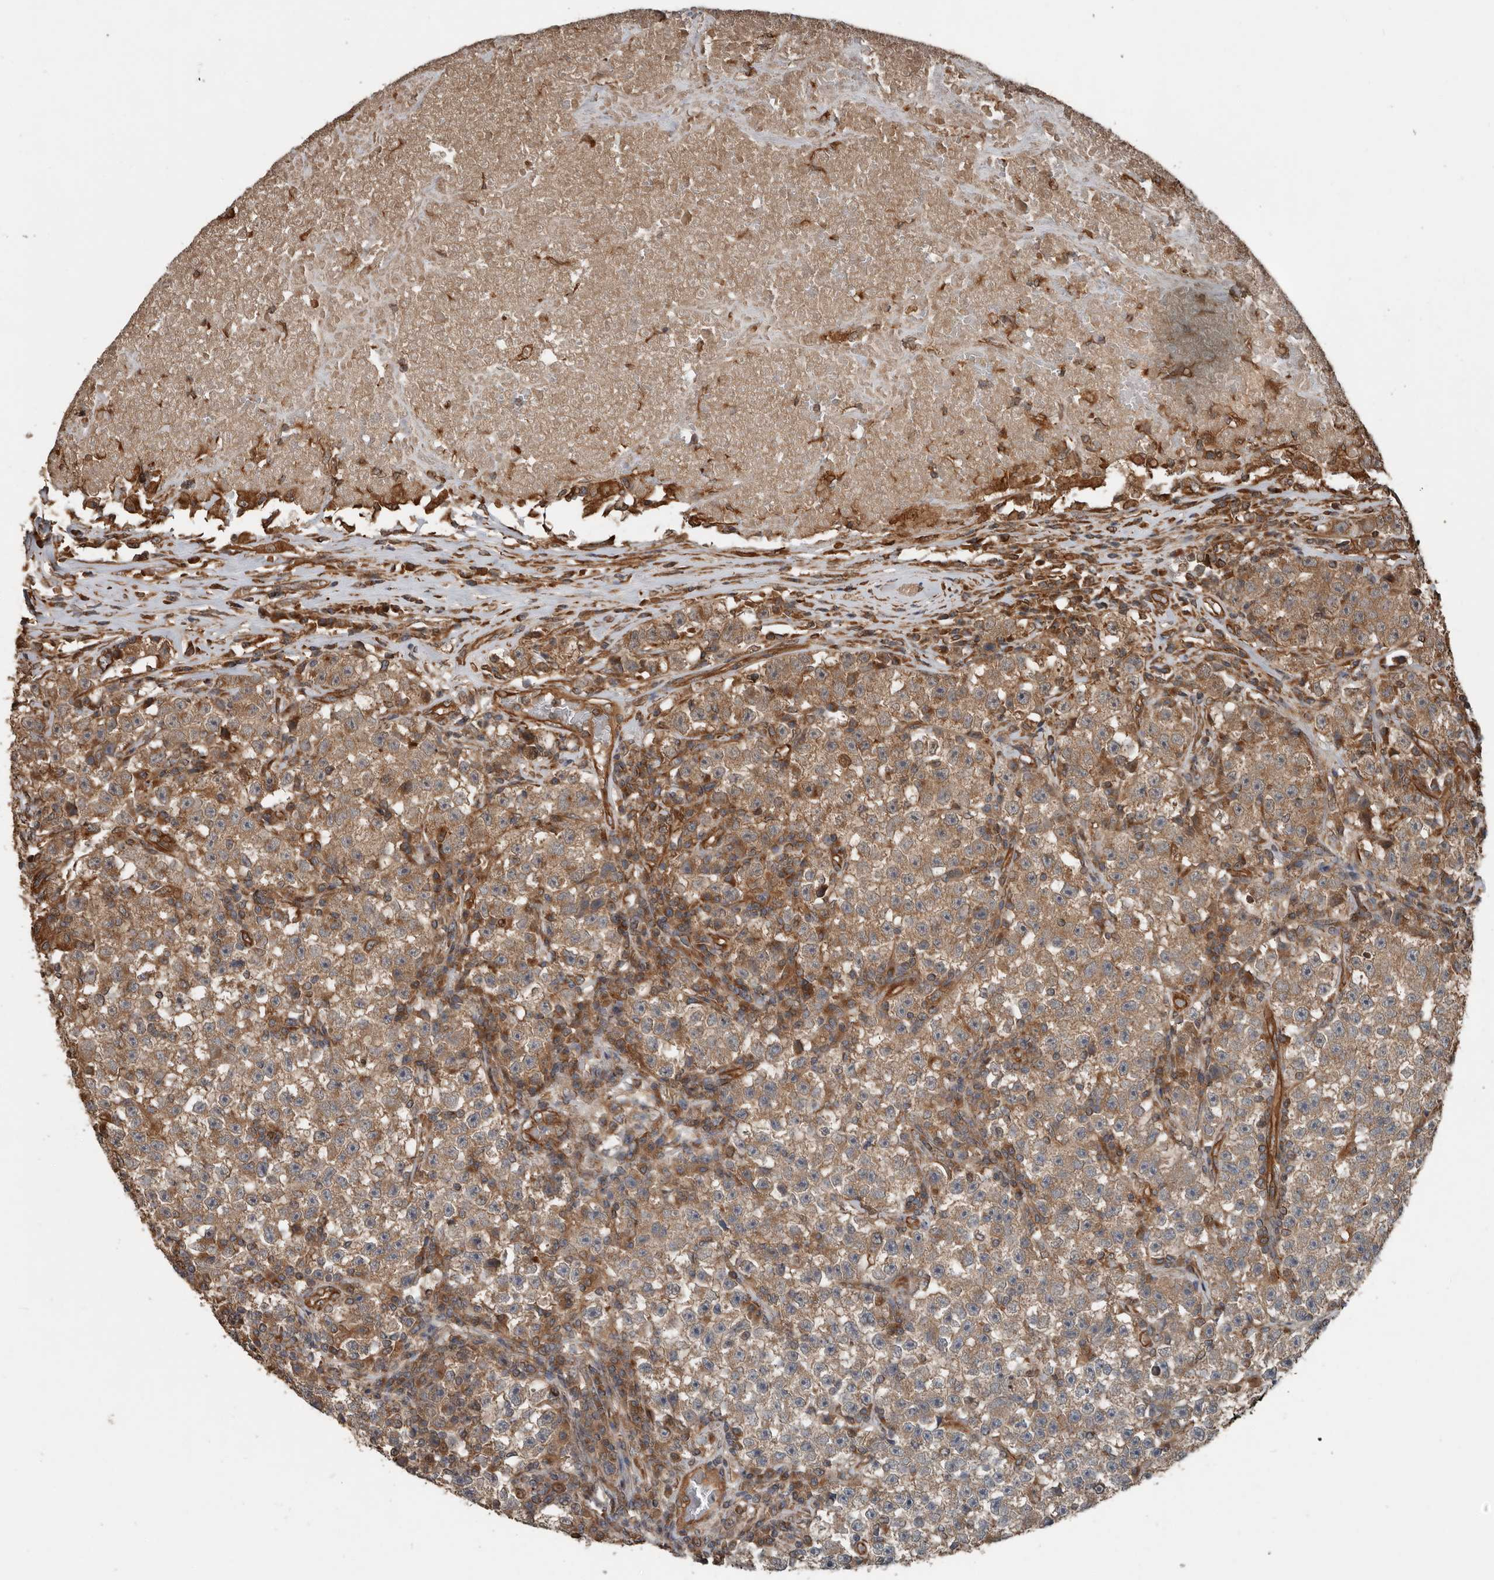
{"staining": {"intensity": "moderate", "quantity": ">75%", "location": "cytoplasmic/membranous"}, "tissue": "testis cancer", "cell_type": "Tumor cells", "image_type": "cancer", "snomed": [{"axis": "morphology", "description": "Seminoma, NOS"}, {"axis": "topography", "description": "Testis"}], "caption": "Tumor cells demonstrate medium levels of moderate cytoplasmic/membranous staining in about >75% of cells in human testis cancer. (DAB (3,3'-diaminobenzidine) IHC with brightfield microscopy, high magnification).", "gene": "YOD1", "patient": {"sex": "male", "age": 22}}